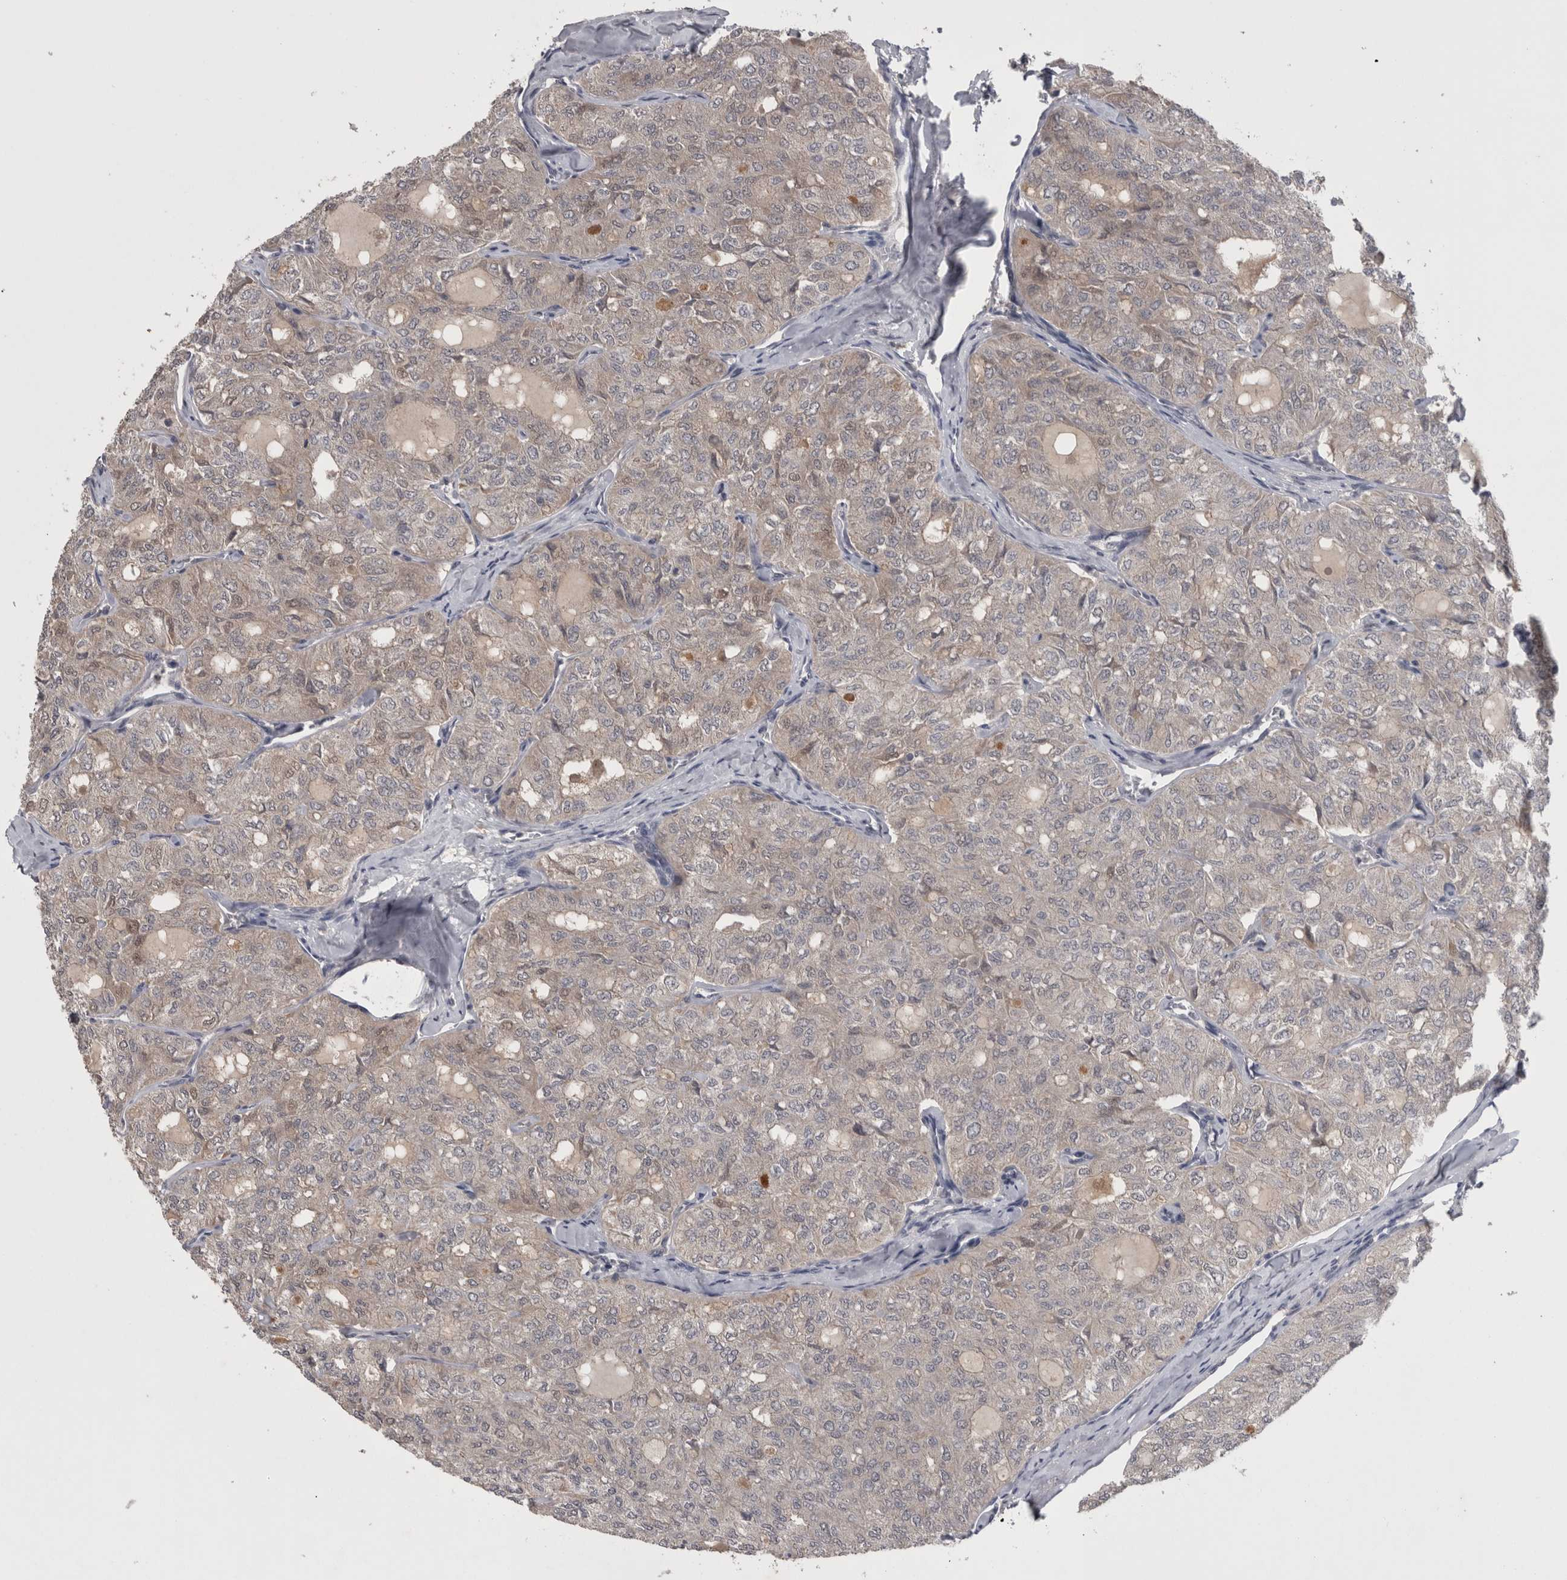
{"staining": {"intensity": "negative", "quantity": "none", "location": "none"}, "tissue": "thyroid cancer", "cell_type": "Tumor cells", "image_type": "cancer", "snomed": [{"axis": "morphology", "description": "Follicular adenoma carcinoma, NOS"}, {"axis": "topography", "description": "Thyroid gland"}], "caption": "High magnification brightfield microscopy of thyroid cancer (follicular adenoma carcinoma) stained with DAB (3,3'-diaminobenzidine) (brown) and counterstained with hematoxylin (blue): tumor cells show no significant expression.", "gene": "ZNF114", "patient": {"sex": "male", "age": 75}}